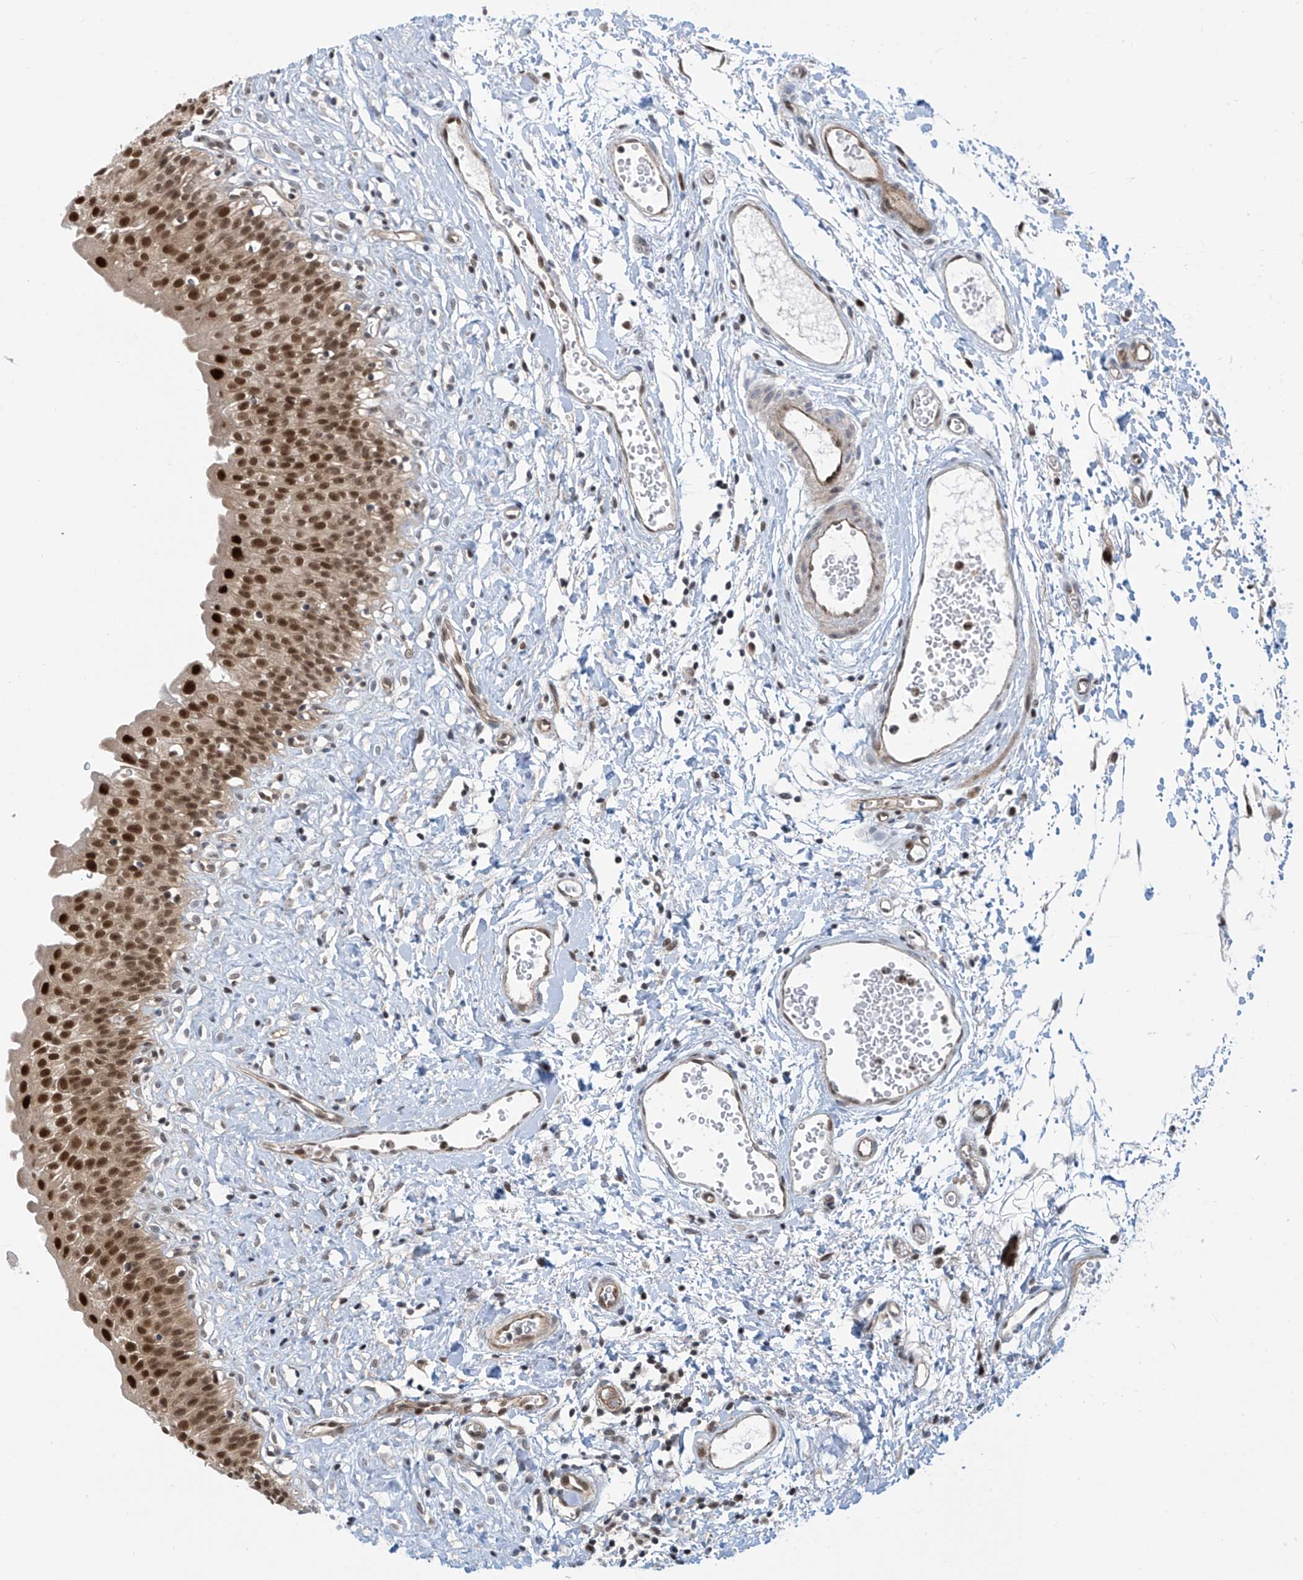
{"staining": {"intensity": "strong", "quantity": ">75%", "location": "cytoplasmic/membranous,nuclear"}, "tissue": "urinary bladder", "cell_type": "Urothelial cells", "image_type": "normal", "snomed": [{"axis": "morphology", "description": "Normal tissue, NOS"}, {"axis": "topography", "description": "Urinary bladder"}], "caption": "Immunohistochemical staining of normal human urinary bladder shows high levels of strong cytoplasmic/membranous,nuclear positivity in about >75% of urothelial cells. Using DAB (3,3'-diaminobenzidine) (brown) and hematoxylin (blue) stains, captured at high magnification using brightfield microscopy.", "gene": "LAGE3", "patient": {"sex": "male", "age": 51}}